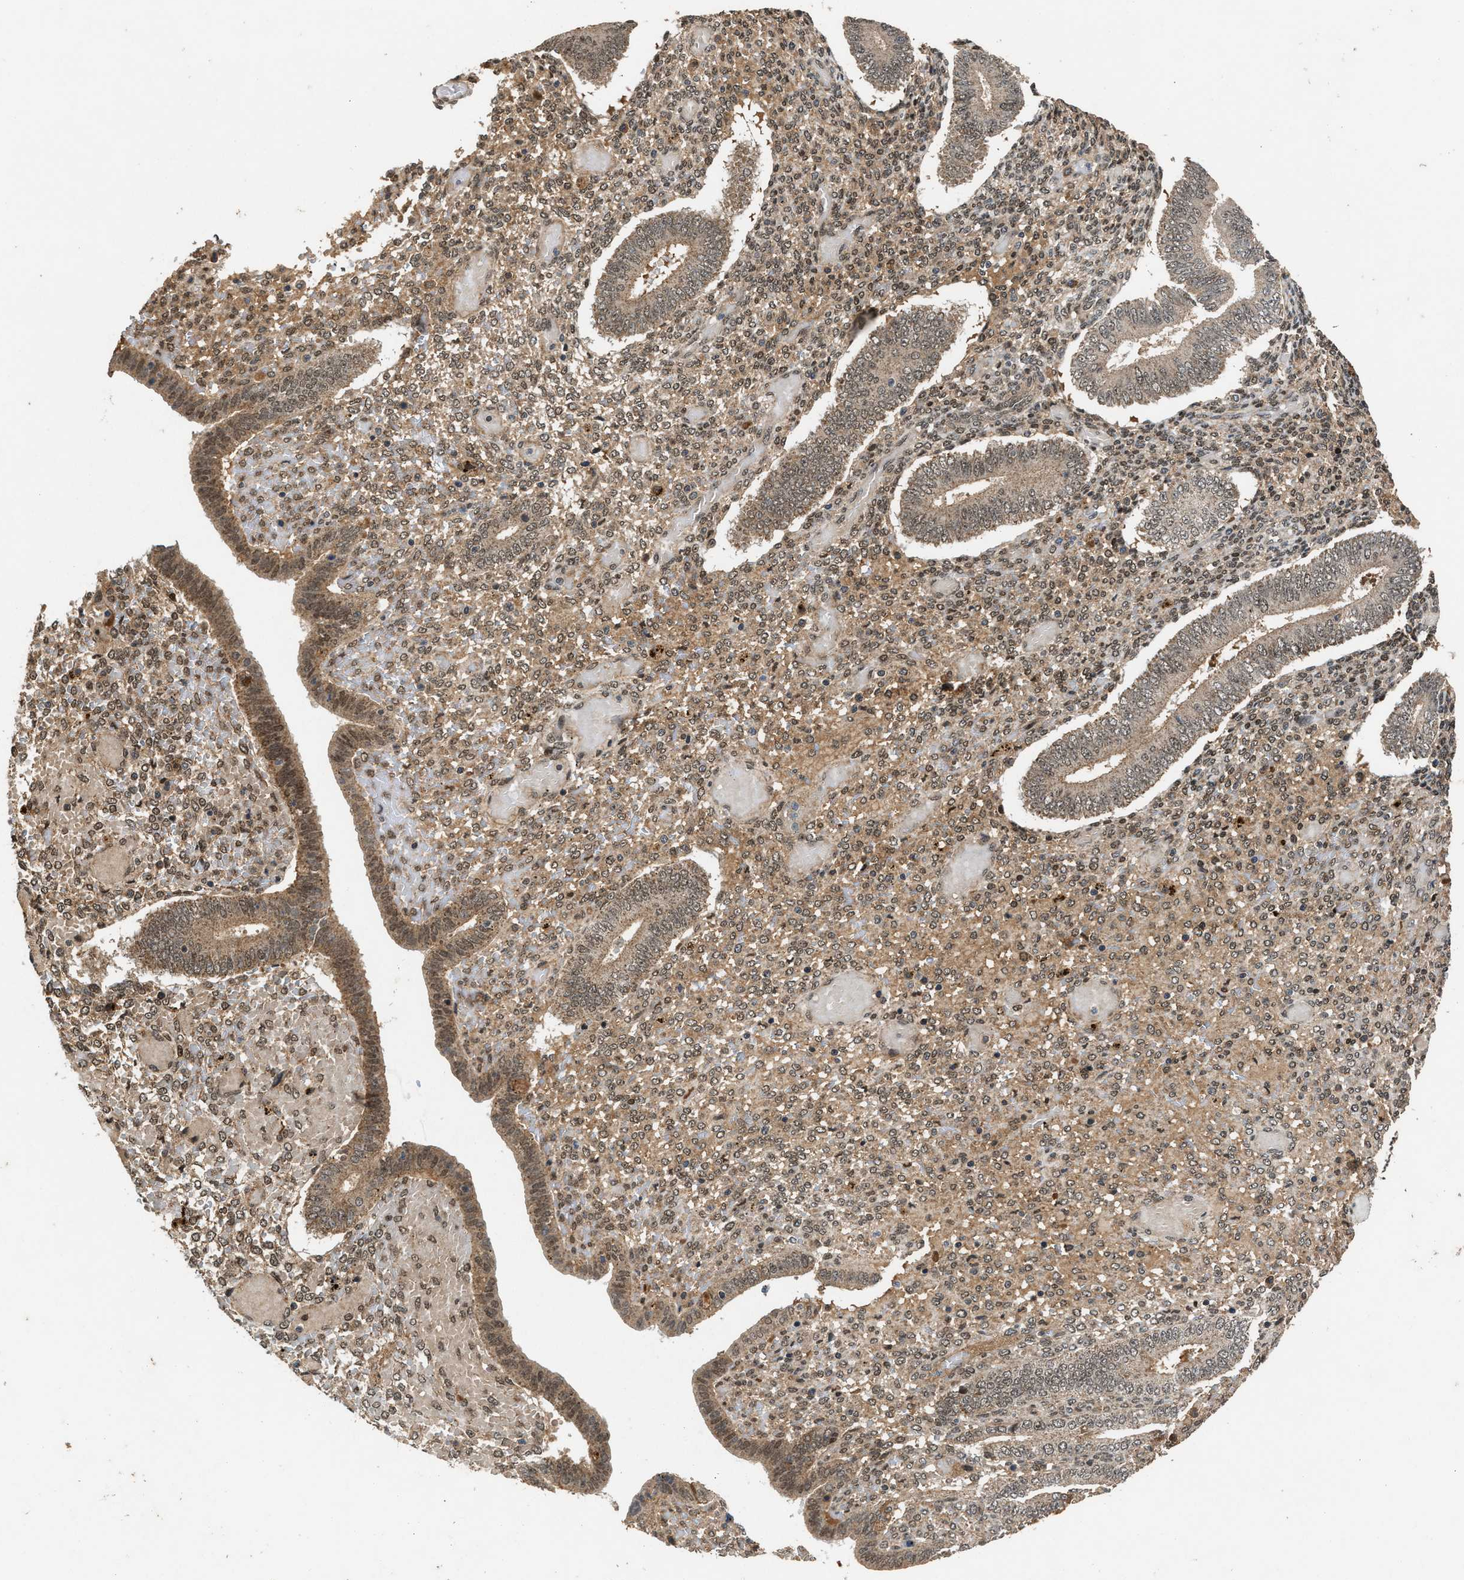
{"staining": {"intensity": "moderate", "quantity": ">75%", "location": "cytoplasmic/membranous,nuclear"}, "tissue": "endometrium", "cell_type": "Cells in endometrial stroma", "image_type": "normal", "snomed": [{"axis": "morphology", "description": "Normal tissue, NOS"}, {"axis": "topography", "description": "Endometrium"}], "caption": "Approximately >75% of cells in endometrial stroma in benign endometrium demonstrate moderate cytoplasmic/membranous,nuclear protein expression as visualized by brown immunohistochemical staining.", "gene": "RUSC2", "patient": {"sex": "female", "age": 42}}